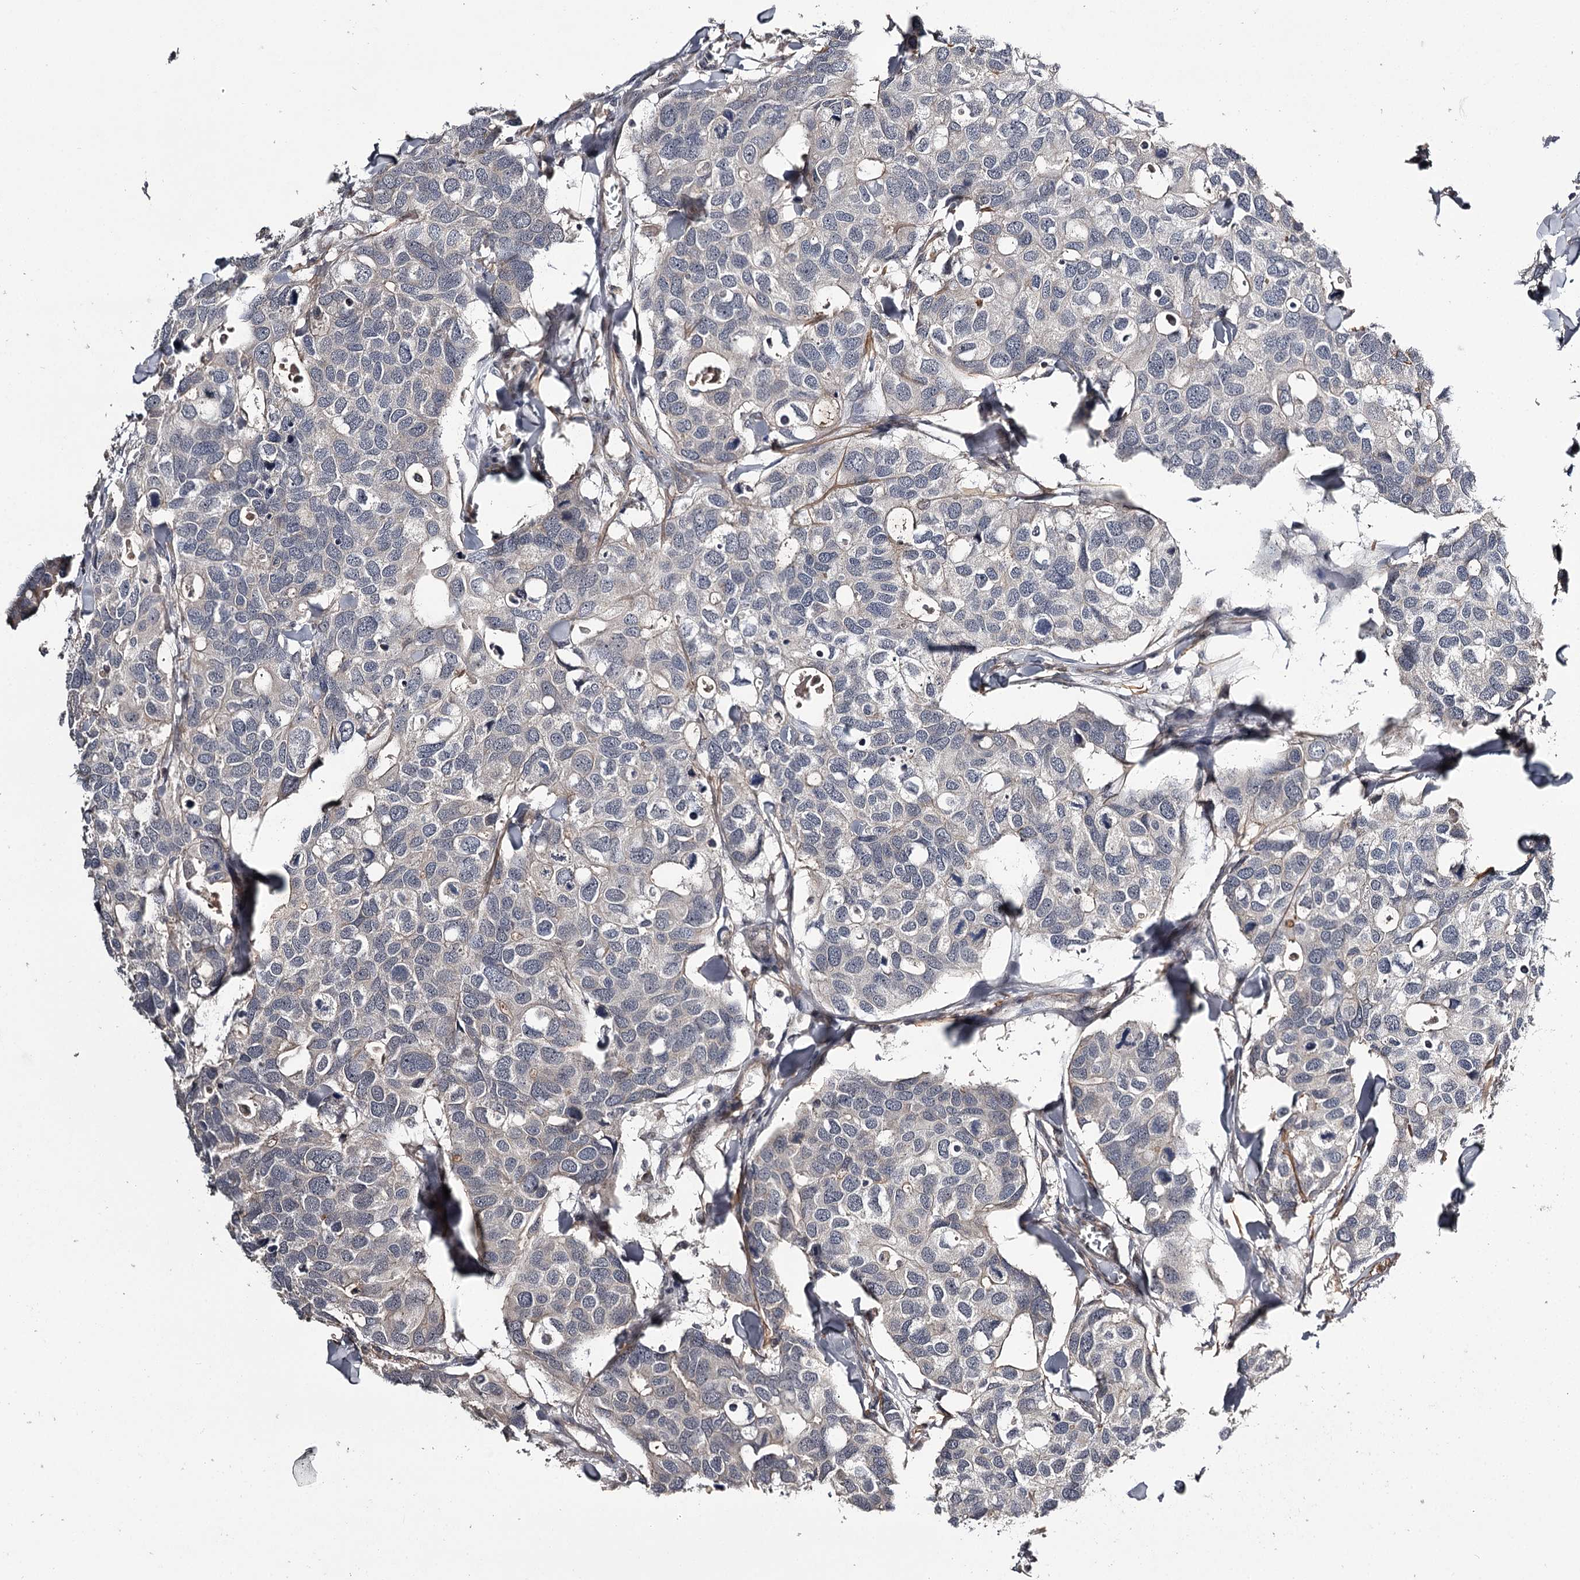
{"staining": {"intensity": "negative", "quantity": "none", "location": "none"}, "tissue": "breast cancer", "cell_type": "Tumor cells", "image_type": "cancer", "snomed": [{"axis": "morphology", "description": "Duct carcinoma"}, {"axis": "topography", "description": "Breast"}], "caption": "IHC histopathology image of neoplastic tissue: human invasive ductal carcinoma (breast) stained with DAB exhibits no significant protein positivity in tumor cells.", "gene": "CWF19L2", "patient": {"sex": "female", "age": 83}}